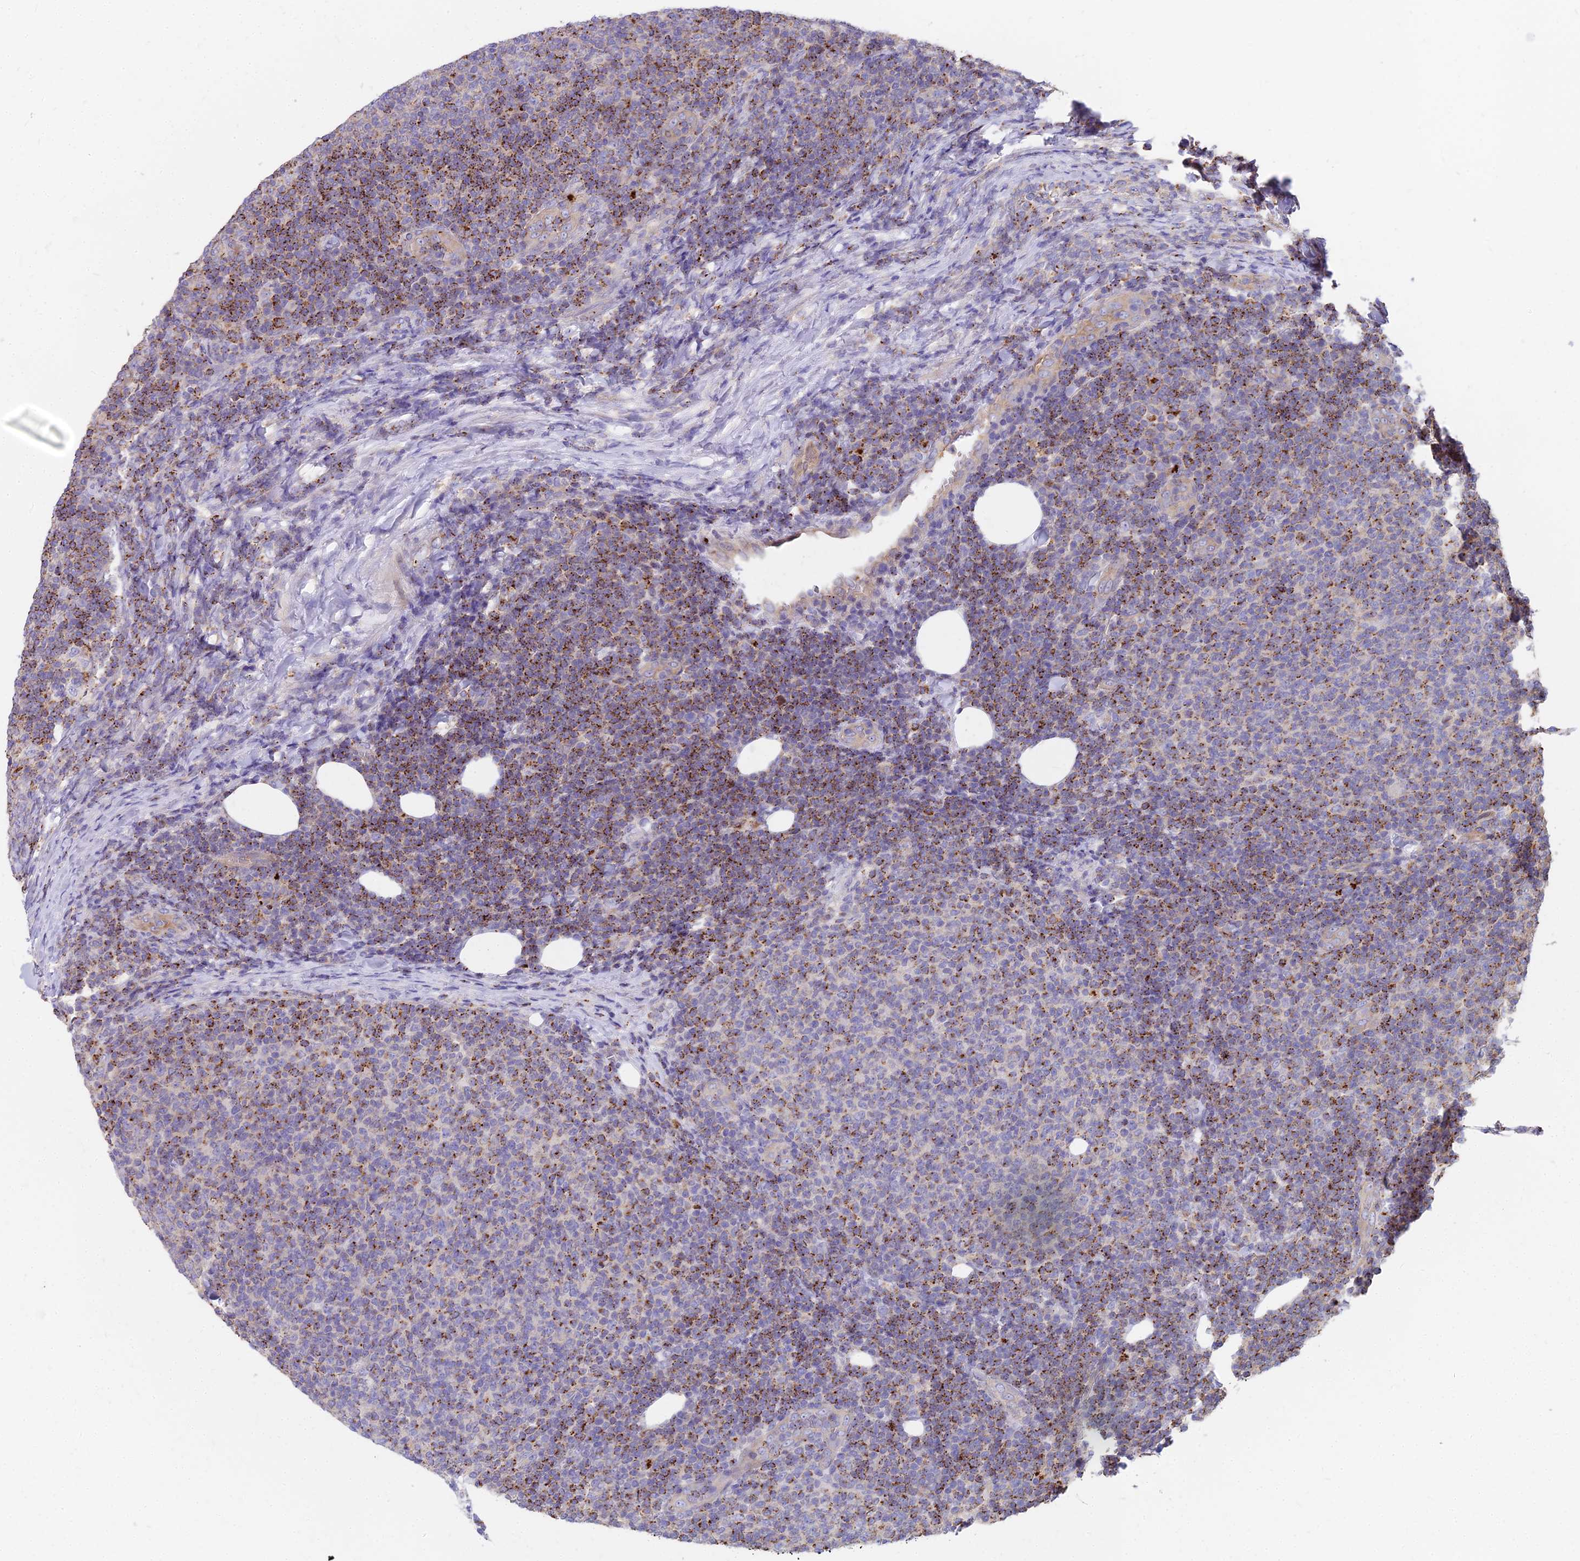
{"staining": {"intensity": "moderate", "quantity": "25%-75%", "location": "cytoplasmic/membranous"}, "tissue": "lymphoma", "cell_type": "Tumor cells", "image_type": "cancer", "snomed": [{"axis": "morphology", "description": "Malignant lymphoma, non-Hodgkin's type, Low grade"}, {"axis": "topography", "description": "Lymph node"}], "caption": "DAB (3,3'-diaminobenzidine) immunohistochemical staining of low-grade malignant lymphoma, non-Hodgkin's type displays moderate cytoplasmic/membranous protein staining in approximately 25%-75% of tumor cells. The protein is shown in brown color, while the nuclei are stained blue.", "gene": "HLA-DOA", "patient": {"sex": "male", "age": 66}}